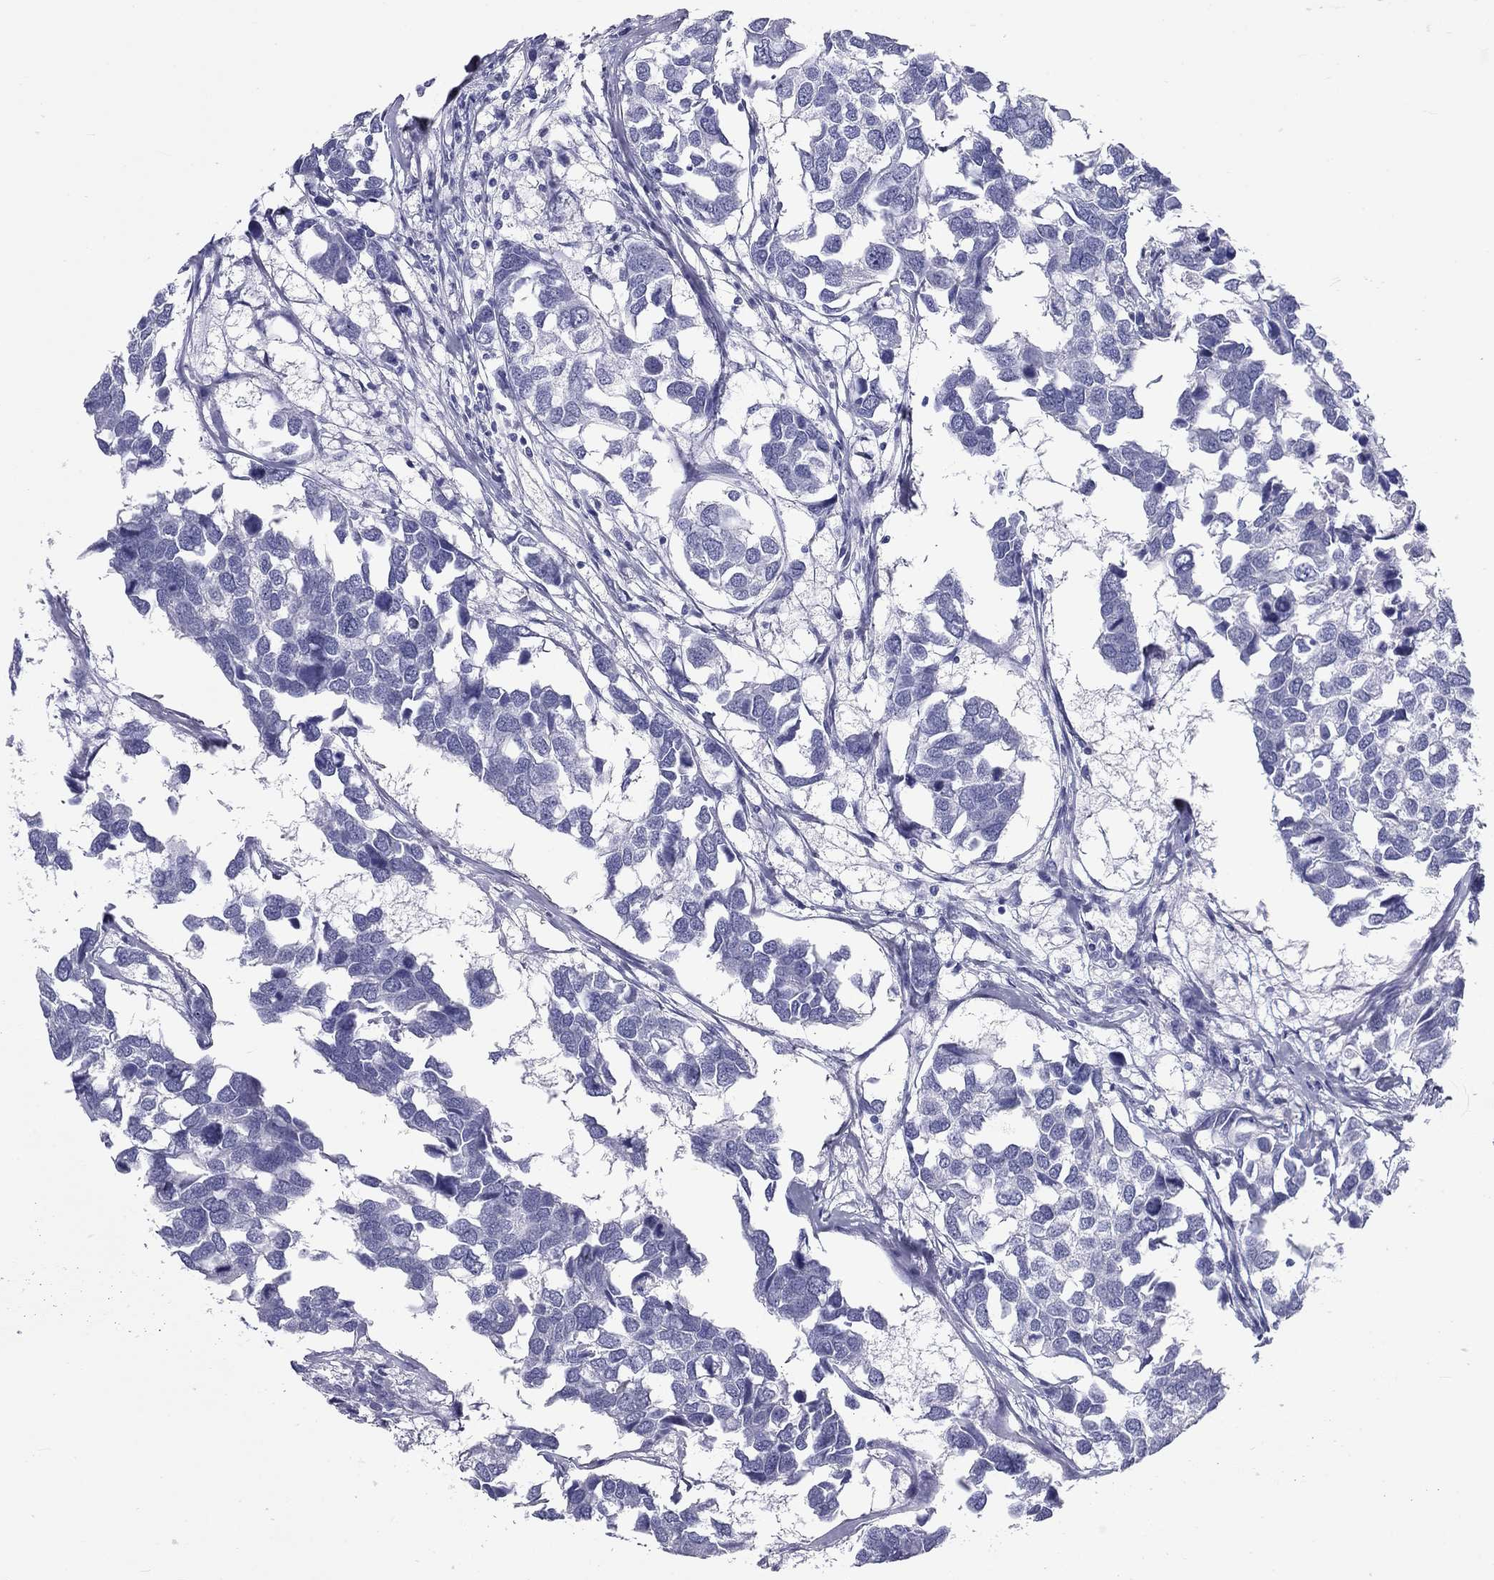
{"staining": {"intensity": "negative", "quantity": "none", "location": "none"}, "tissue": "breast cancer", "cell_type": "Tumor cells", "image_type": "cancer", "snomed": [{"axis": "morphology", "description": "Duct carcinoma"}, {"axis": "topography", "description": "Breast"}], "caption": "Breast cancer was stained to show a protein in brown. There is no significant positivity in tumor cells.", "gene": "DNALI1", "patient": {"sex": "female", "age": 83}}